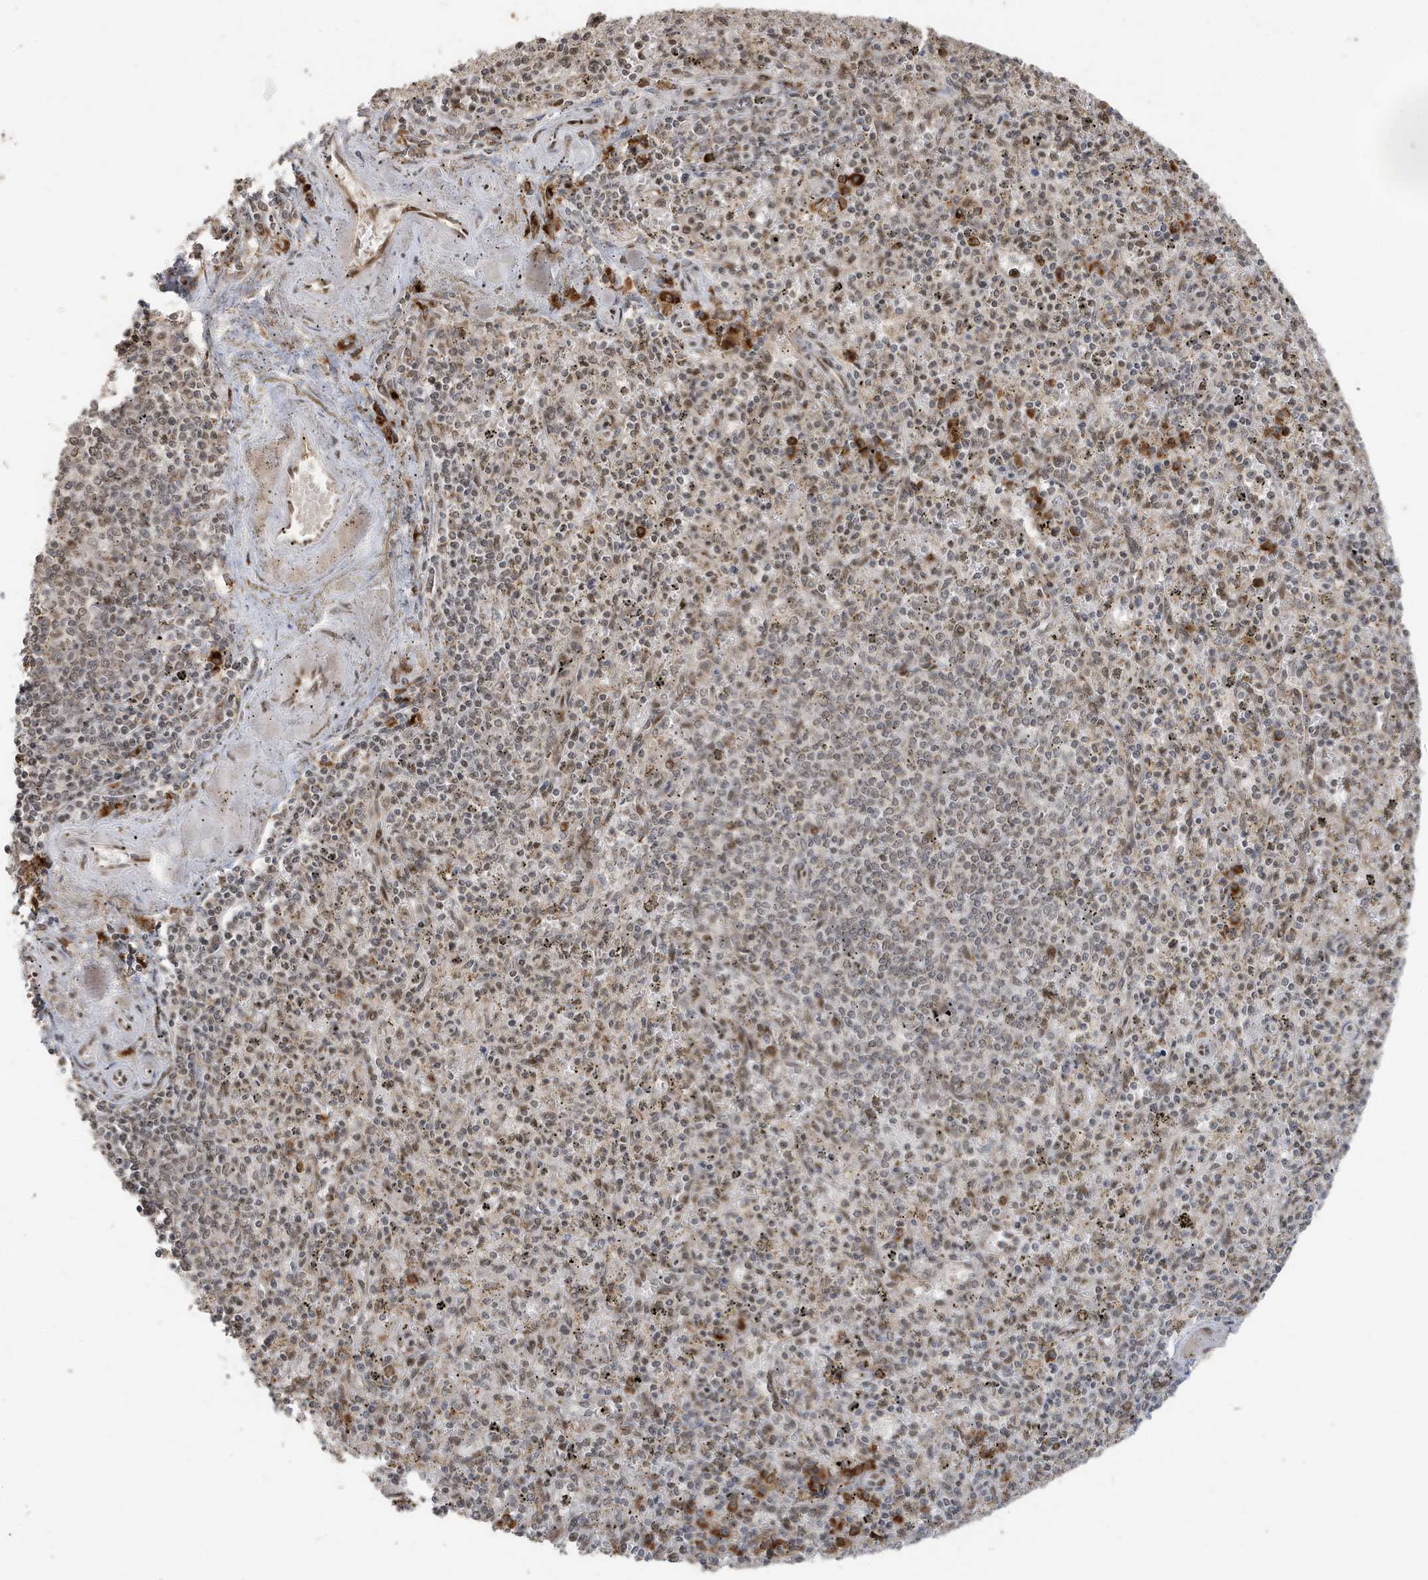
{"staining": {"intensity": "moderate", "quantity": "25%-75%", "location": "cytoplasmic/membranous"}, "tissue": "spleen", "cell_type": "Cells in red pulp", "image_type": "normal", "snomed": [{"axis": "morphology", "description": "Normal tissue, NOS"}, {"axis": "topography", "description": "Spleen"}], "caption": "Brown immunohistochemical staining in benign spleen demonstrates moderate cytoplasmic/membranous positivity in about 25%-75% of cells in red pulp.", "gene": "RER1", "patient": {"sex": "male", "age": 72}}